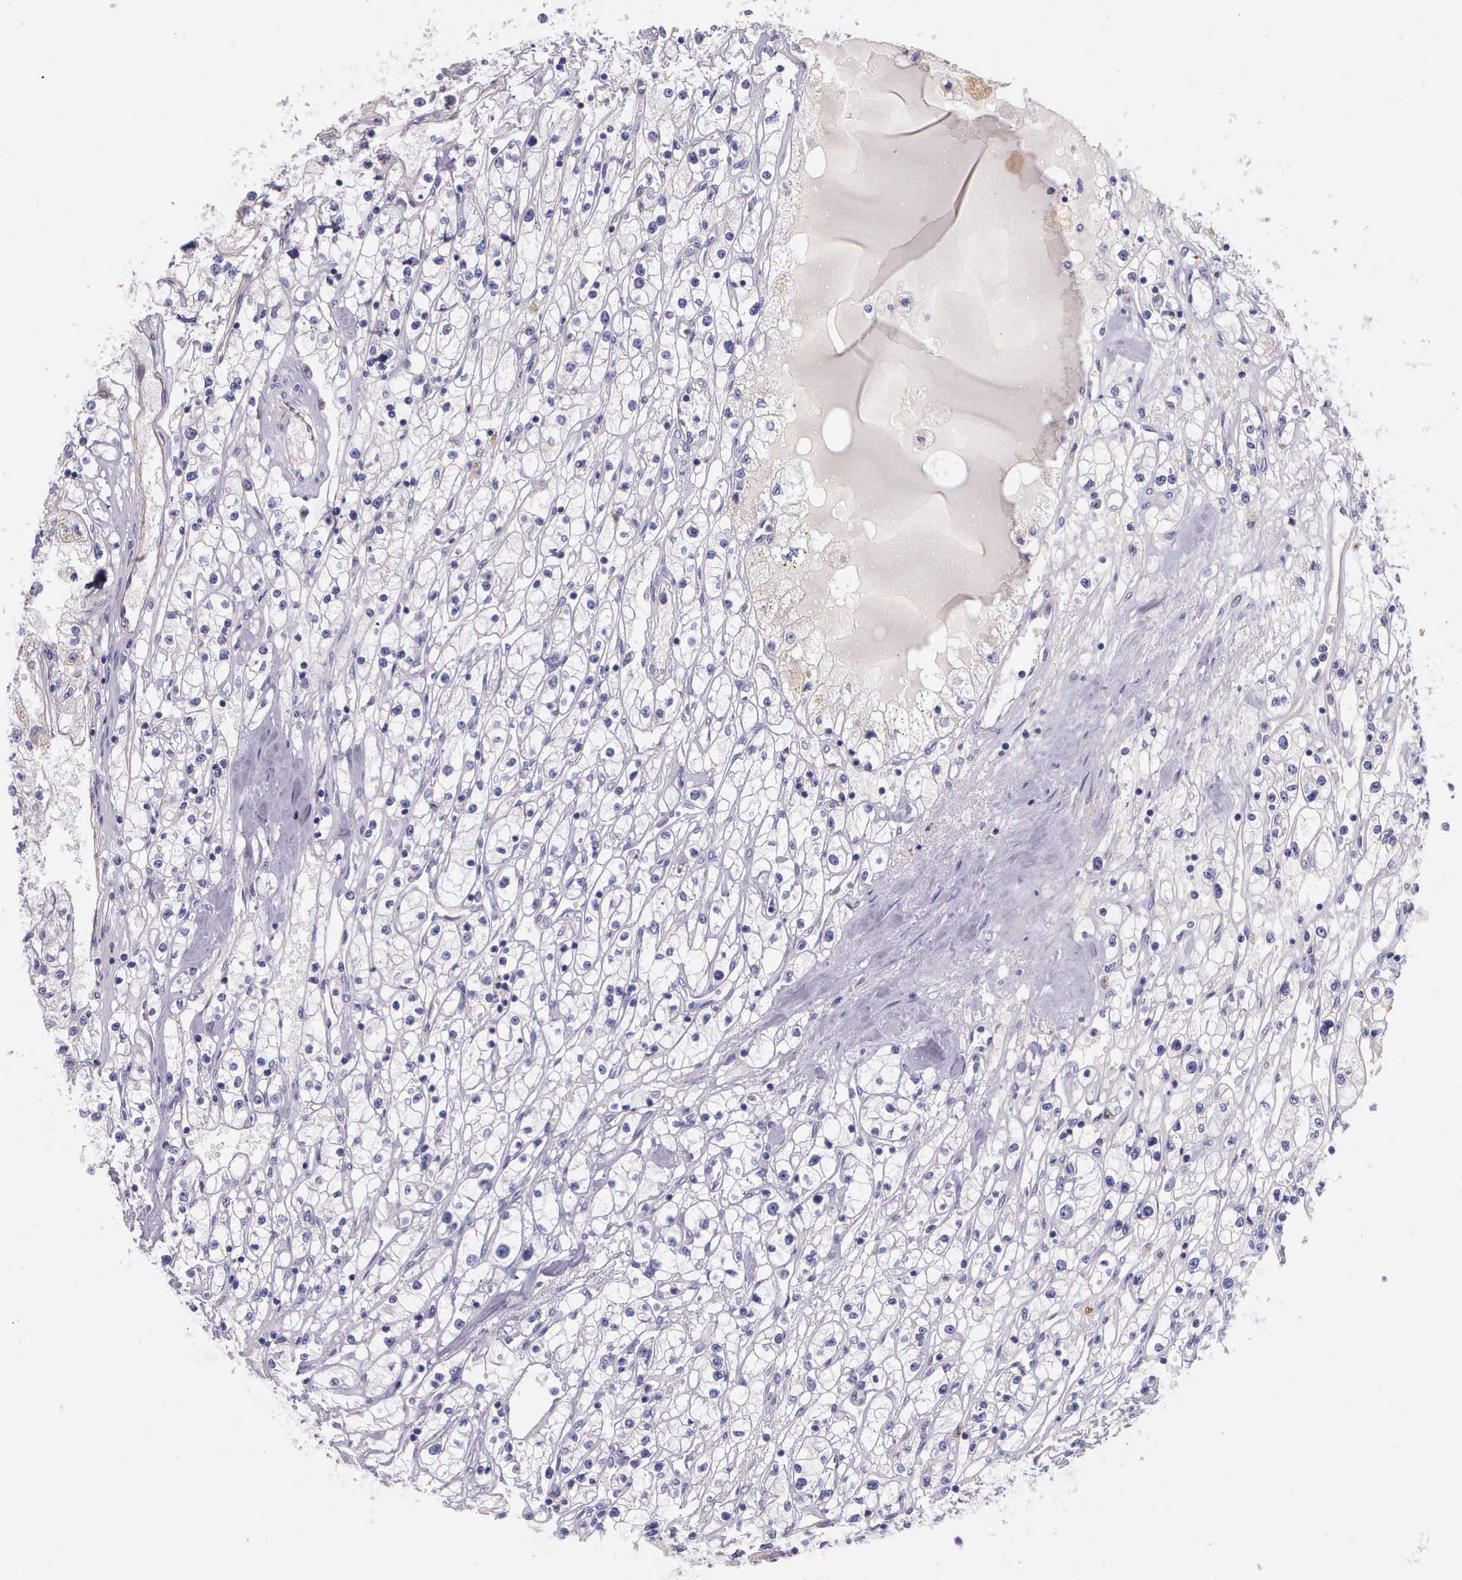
{"staining": {"intensity": "negative", "quantity": "none", "location": "none"}, "tissue": "renal cancer", "cell_type": "Tumor cells", "image_type": "cancer", "snomed": [{"axis": "morphology", "description": "Adenocarcinoma, NOS"}, {"axis": "topography", "description": "Kidney"}], "caption": "Tumor cells show no significant protein positivity in renal cancer (adenocarcinoma).", "gene": "THSD7A", "patient": {"sex": "male", "age": 56}}